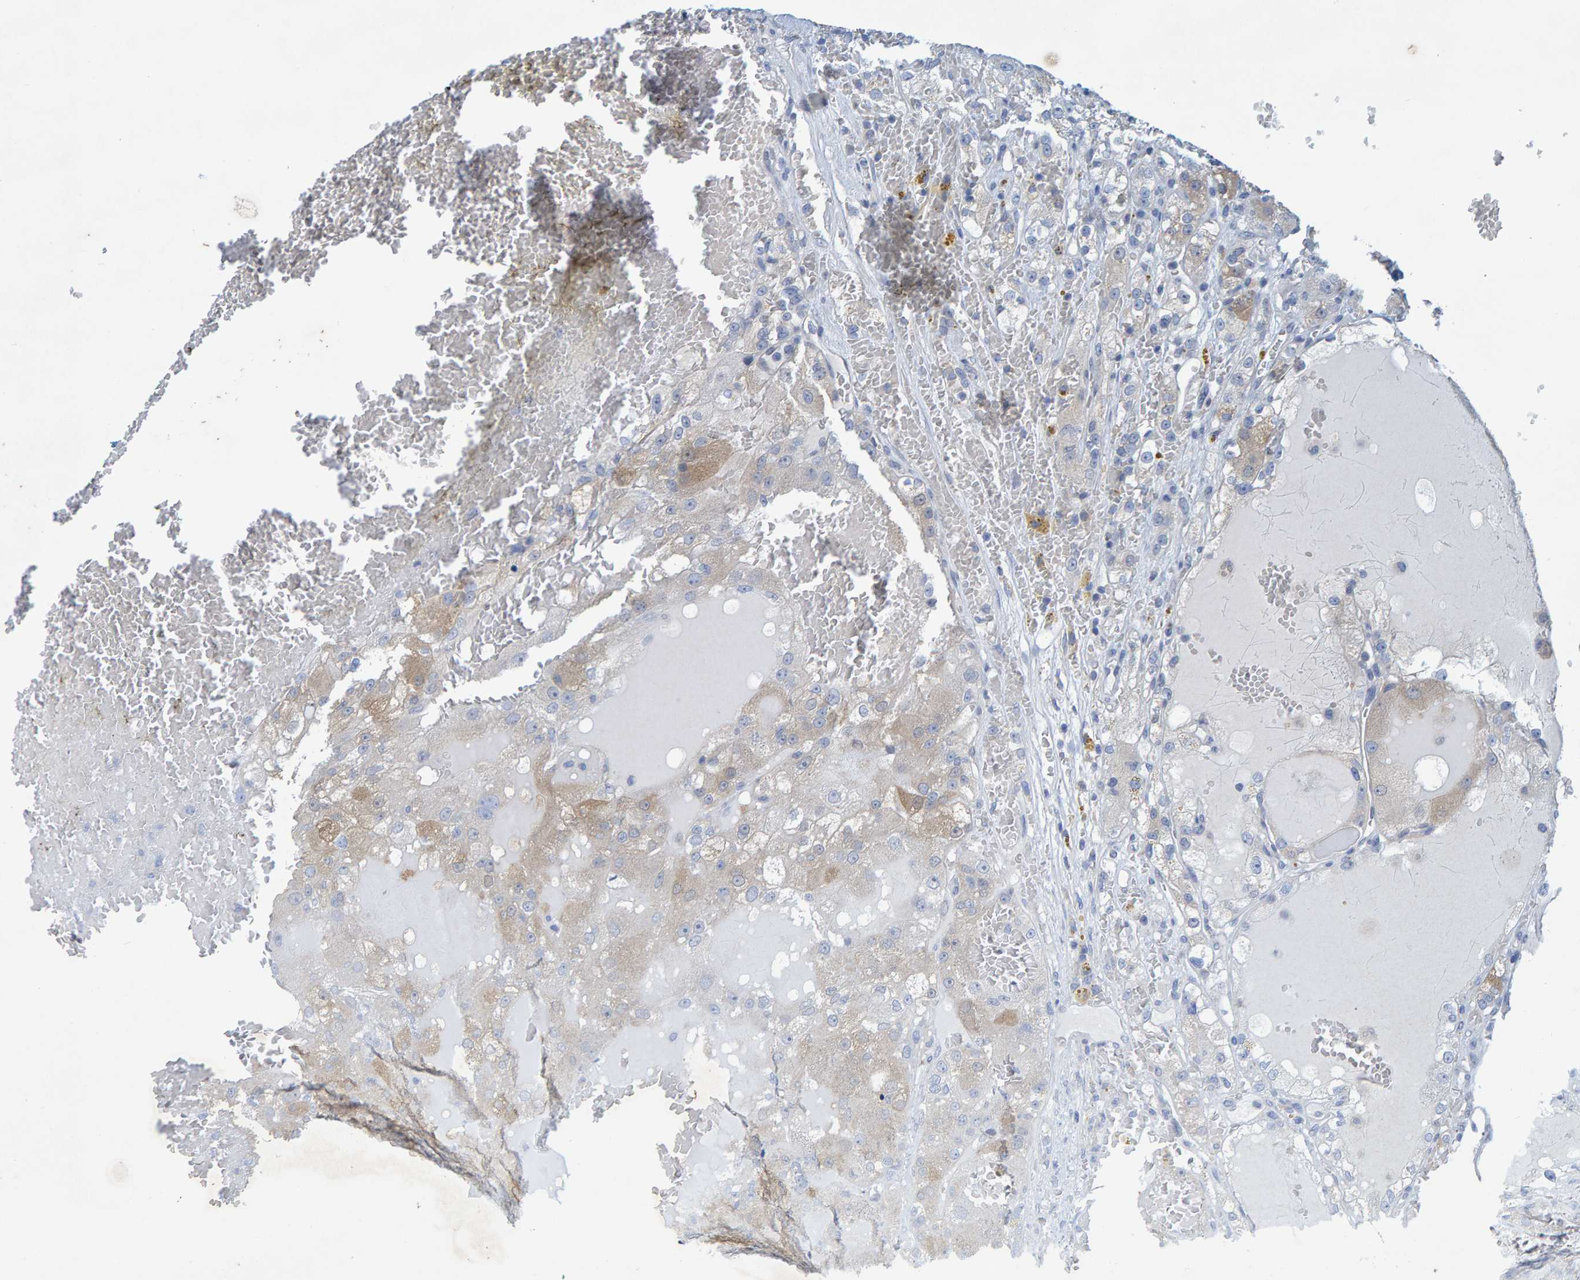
{"staining": {"intensity": "weak", "quantity": "<25%", "location": "cytoplasmic/membranous"}, "tissue": "renal cancer", "cell_type": "Tumor cells", "image_type": "cancer", "snomed": [{"axis": "morphology", "description": "Normal tissue, NOS"}, {"axis": "morphology", "description": "Adenocarcinoma, NOS"}, {"axis": "topography", "description": "Kidney"}], "caption": "There is no significant expression in tumor cells of renal adenocarcinoma.", "gene": "ALAD", "patient": {"sex": "male", "age": 61}}